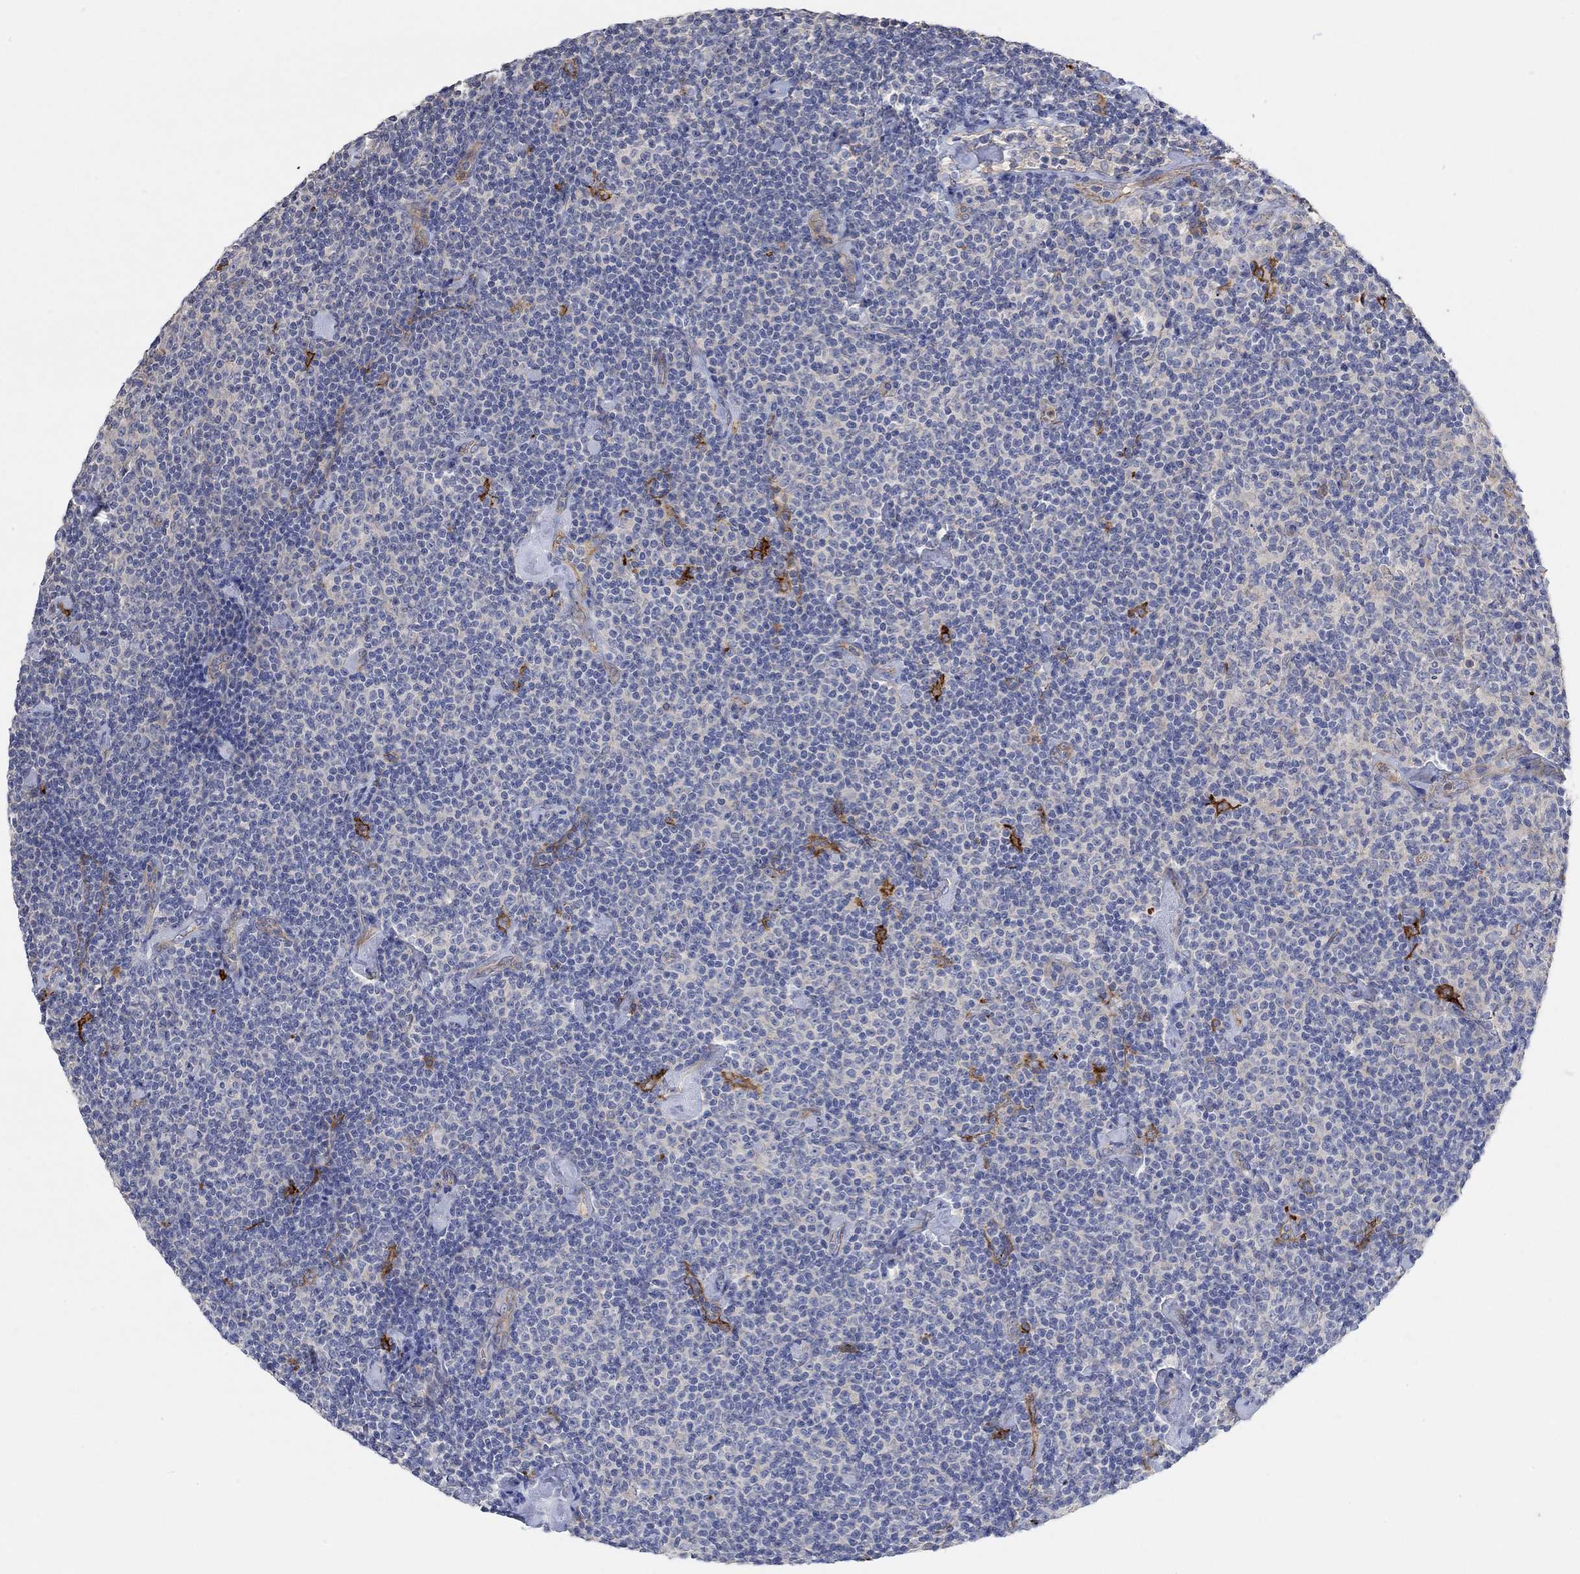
{"staining": {"intensity": "negative", "quantity": "none", "location": "none"}, "tissue": "lymphoma", "cell_type": "Tumor cells", "image_type": "cancer", "snomed": [{"axis": "morphology", "description": "Malignant lymphoma, non-Hodgkin's type, Low grade"}, {"axis": "topography", "description": "Lymph node"}], "caption": "High power microscopy micrograph of an immunohistochemistry histopathology image of malignant lymphoma, non-Hodgkin's type (low-grade), revealing no significant positivity in tumor cells. The staining is performed using DAB (3,3'-diaminobenzidine) brown chromogen with nuclei counter-stained in using hematoxylin.", "gene": "SYT16", "patient": {"sex": "male", "age": 81}}